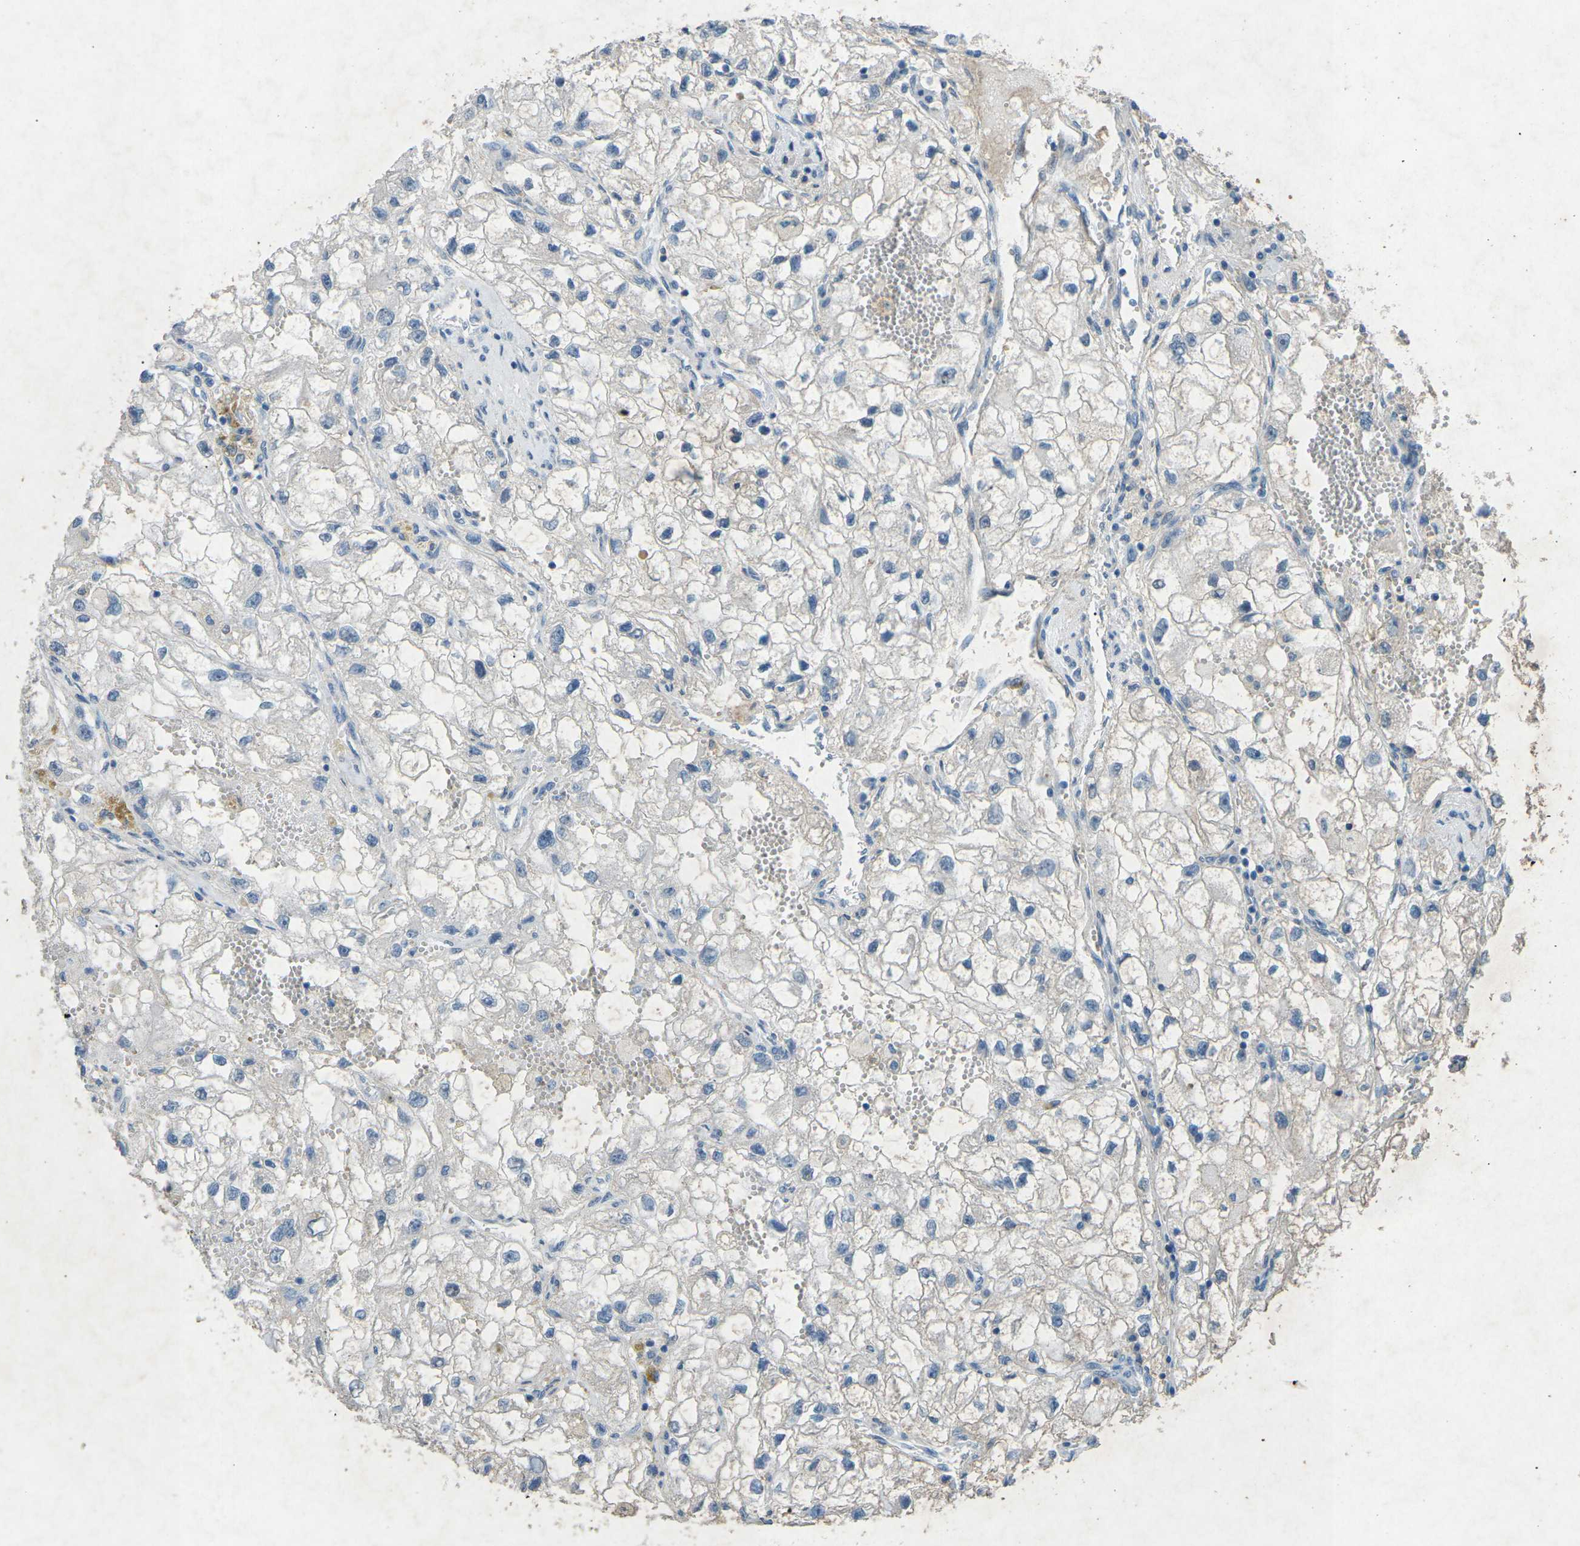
{"staining": {"intensity": "negative", "quantity": "none", "location": "none"}, "tissue": "renal cancer", "cell_type": "Tumor cells", "image_type": "cancer", "snomed": [{"axis": "morphology", "description": "Adenocarcinoma, NOS"}, {"axis": "topography", "description": "Kidney"}], "caption": "Image shows no significant protein staining in tumor cells of renal cancer (adenocarcinoma). (Stains: DAB immunohistochemistry with hematoxylin counter stain, Microscopy: brightfield microscopy at high magnification).", "gene": "A1BG", "patient": {"sex": "female", "age": 70}}